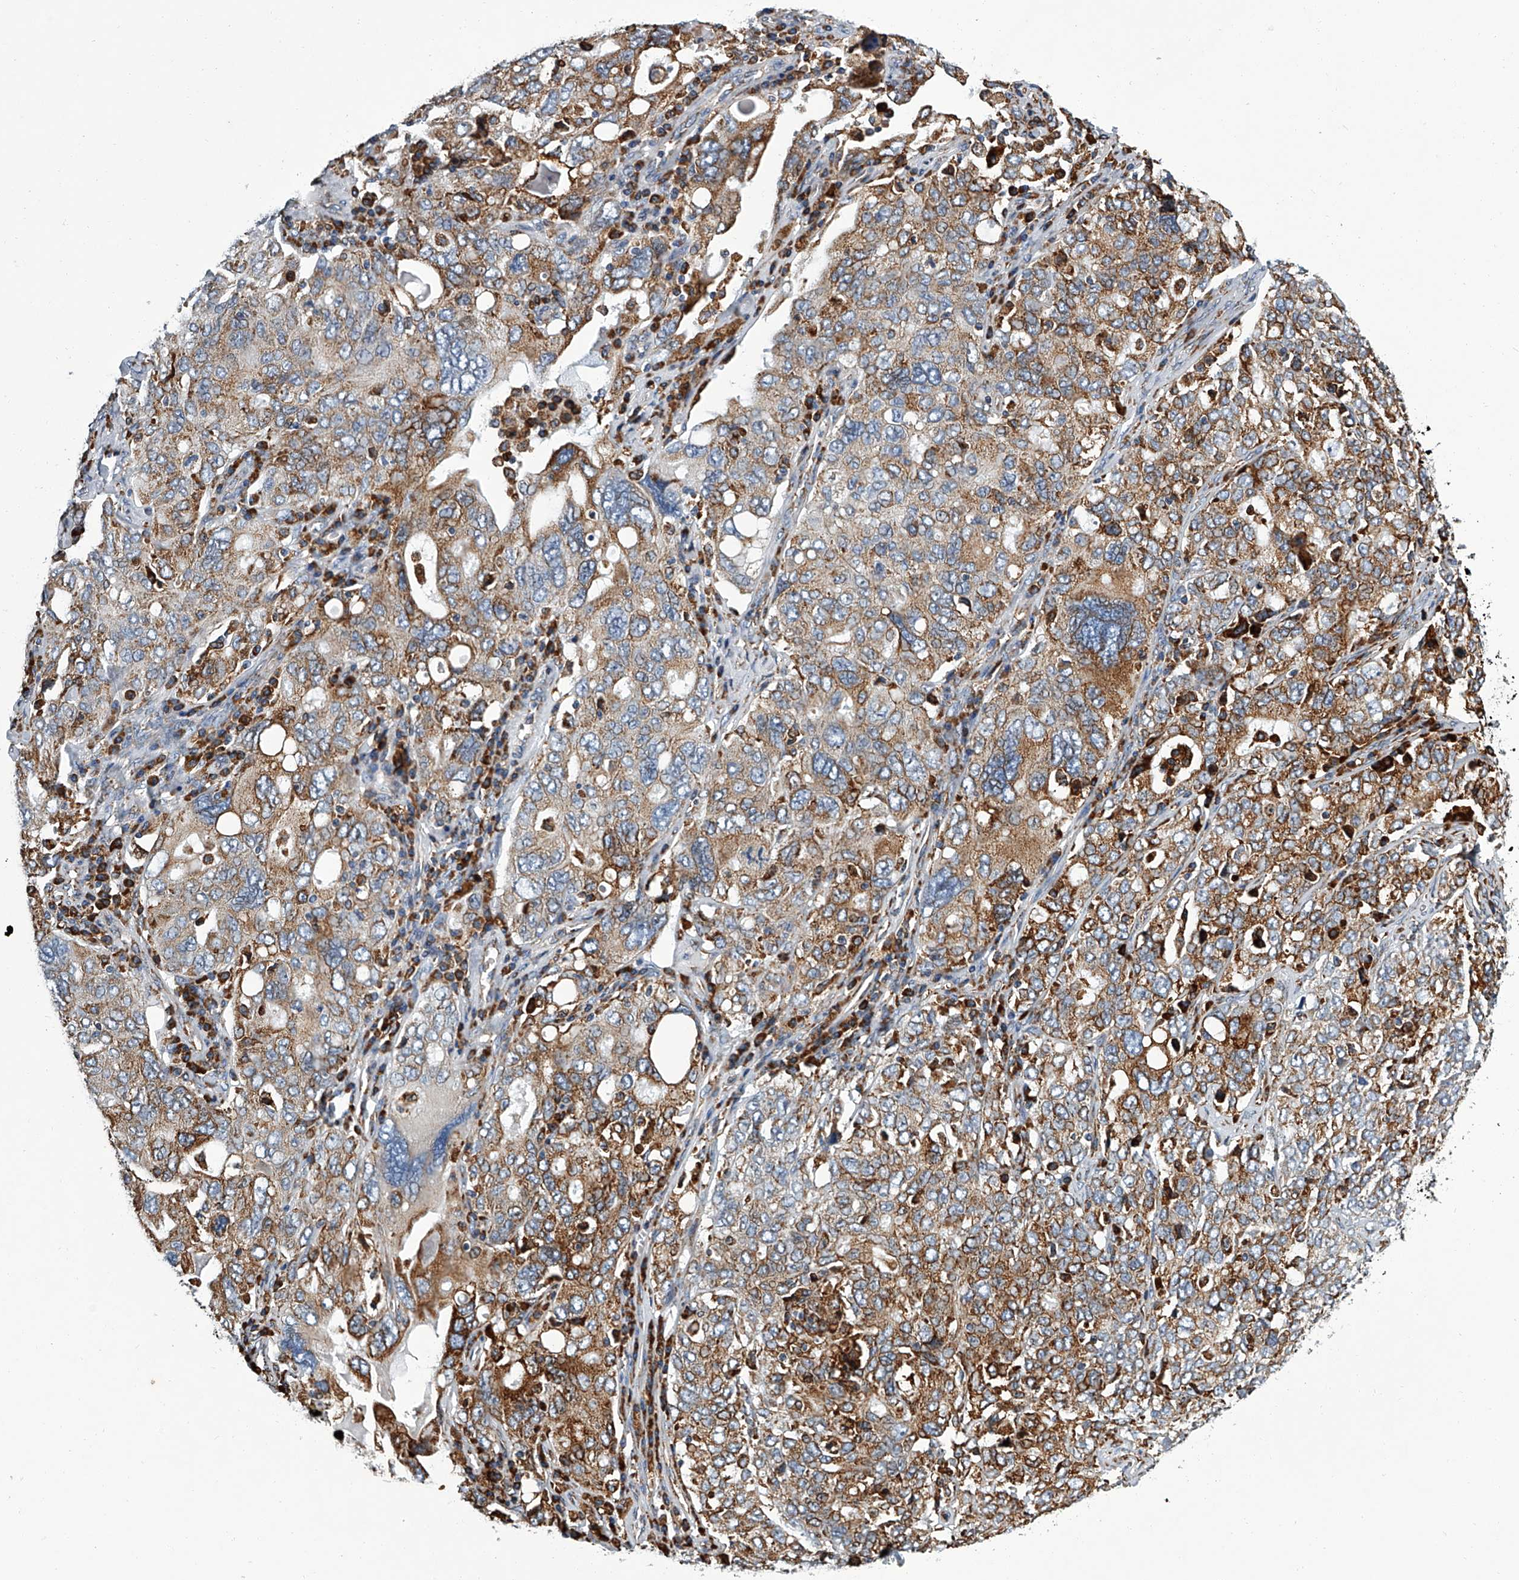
{"staining": {"intensity": "moderate", "quantity": "25%-75%", "location": "cytoplasmic/membranous"}, "tissue": "ovarian cancer", "cell_type": "Tumor cells", "image_type": "cancer", "snomed": [{"axis": "morphology", "description": "Carcinoma, endometroid"}, {"axis": "topography", "description": "Ovary"}], "caption": "Brown immunohistochemical staining in ovarian endometroid carcinoma reveals moderate cytoplasmic/membranous staining in about 25%-75% of tumor cells.", "gene": "TMEM63C", "patient": {"sex": "female", "age": 62}}